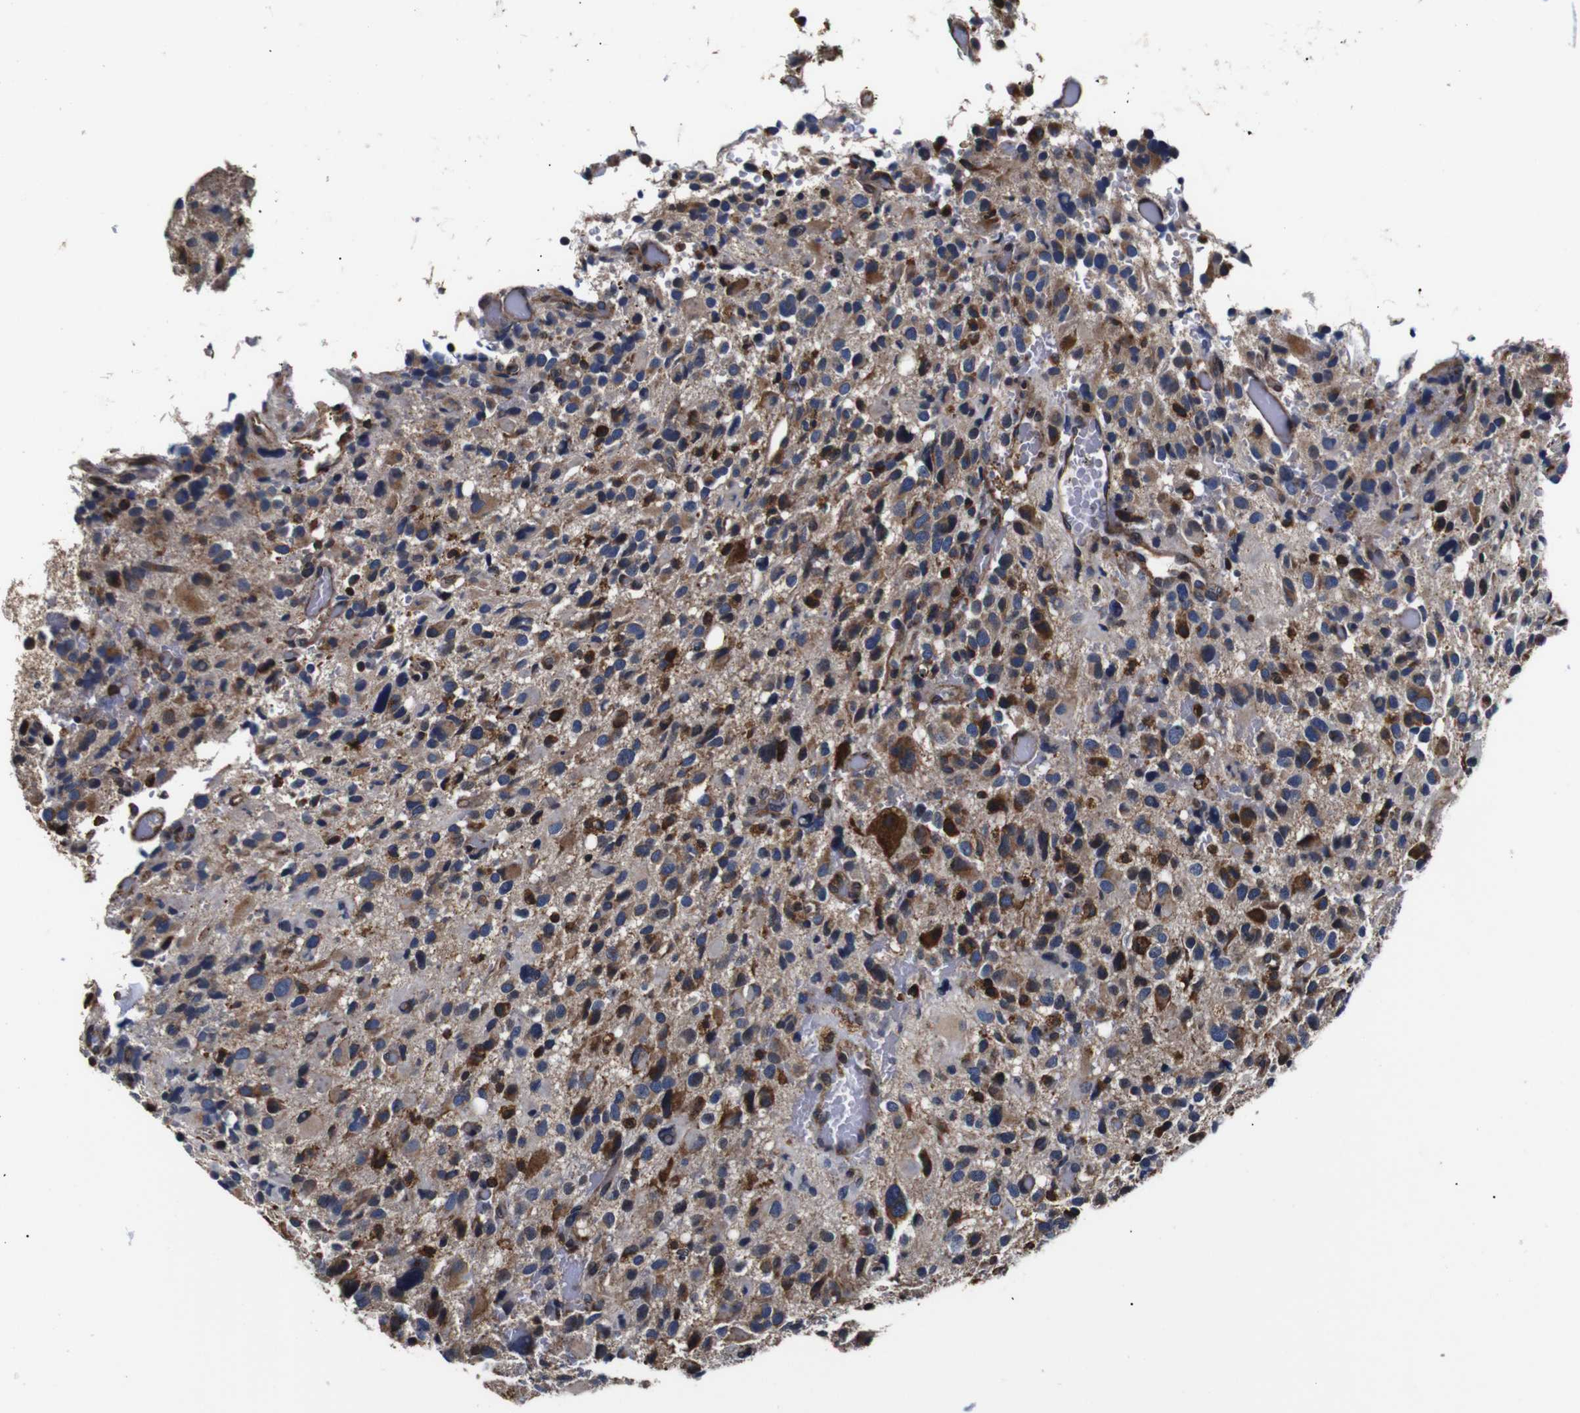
{"staining": {"intensity": "moderate", "quantity": "25%-75%", "location": "cytoplasmic/membranous"}, "tissue": "glioma", "cell_type": "Tumor cells", "image_type": "cancer", "snomed": [{"axis": "morphology", "description": "Glioma, malignant, High grade"}, {"axis": "topography", "description": "Brain"}], "caption": "Approximately 25%-75% of tumor cells in human glioma exhibit moderate cytoplasmic/membranous protein positivity as visualized by brown immunohistochemical staining.", "gene": "HHIP", "patient": {"sex": "male", "age": 48}}